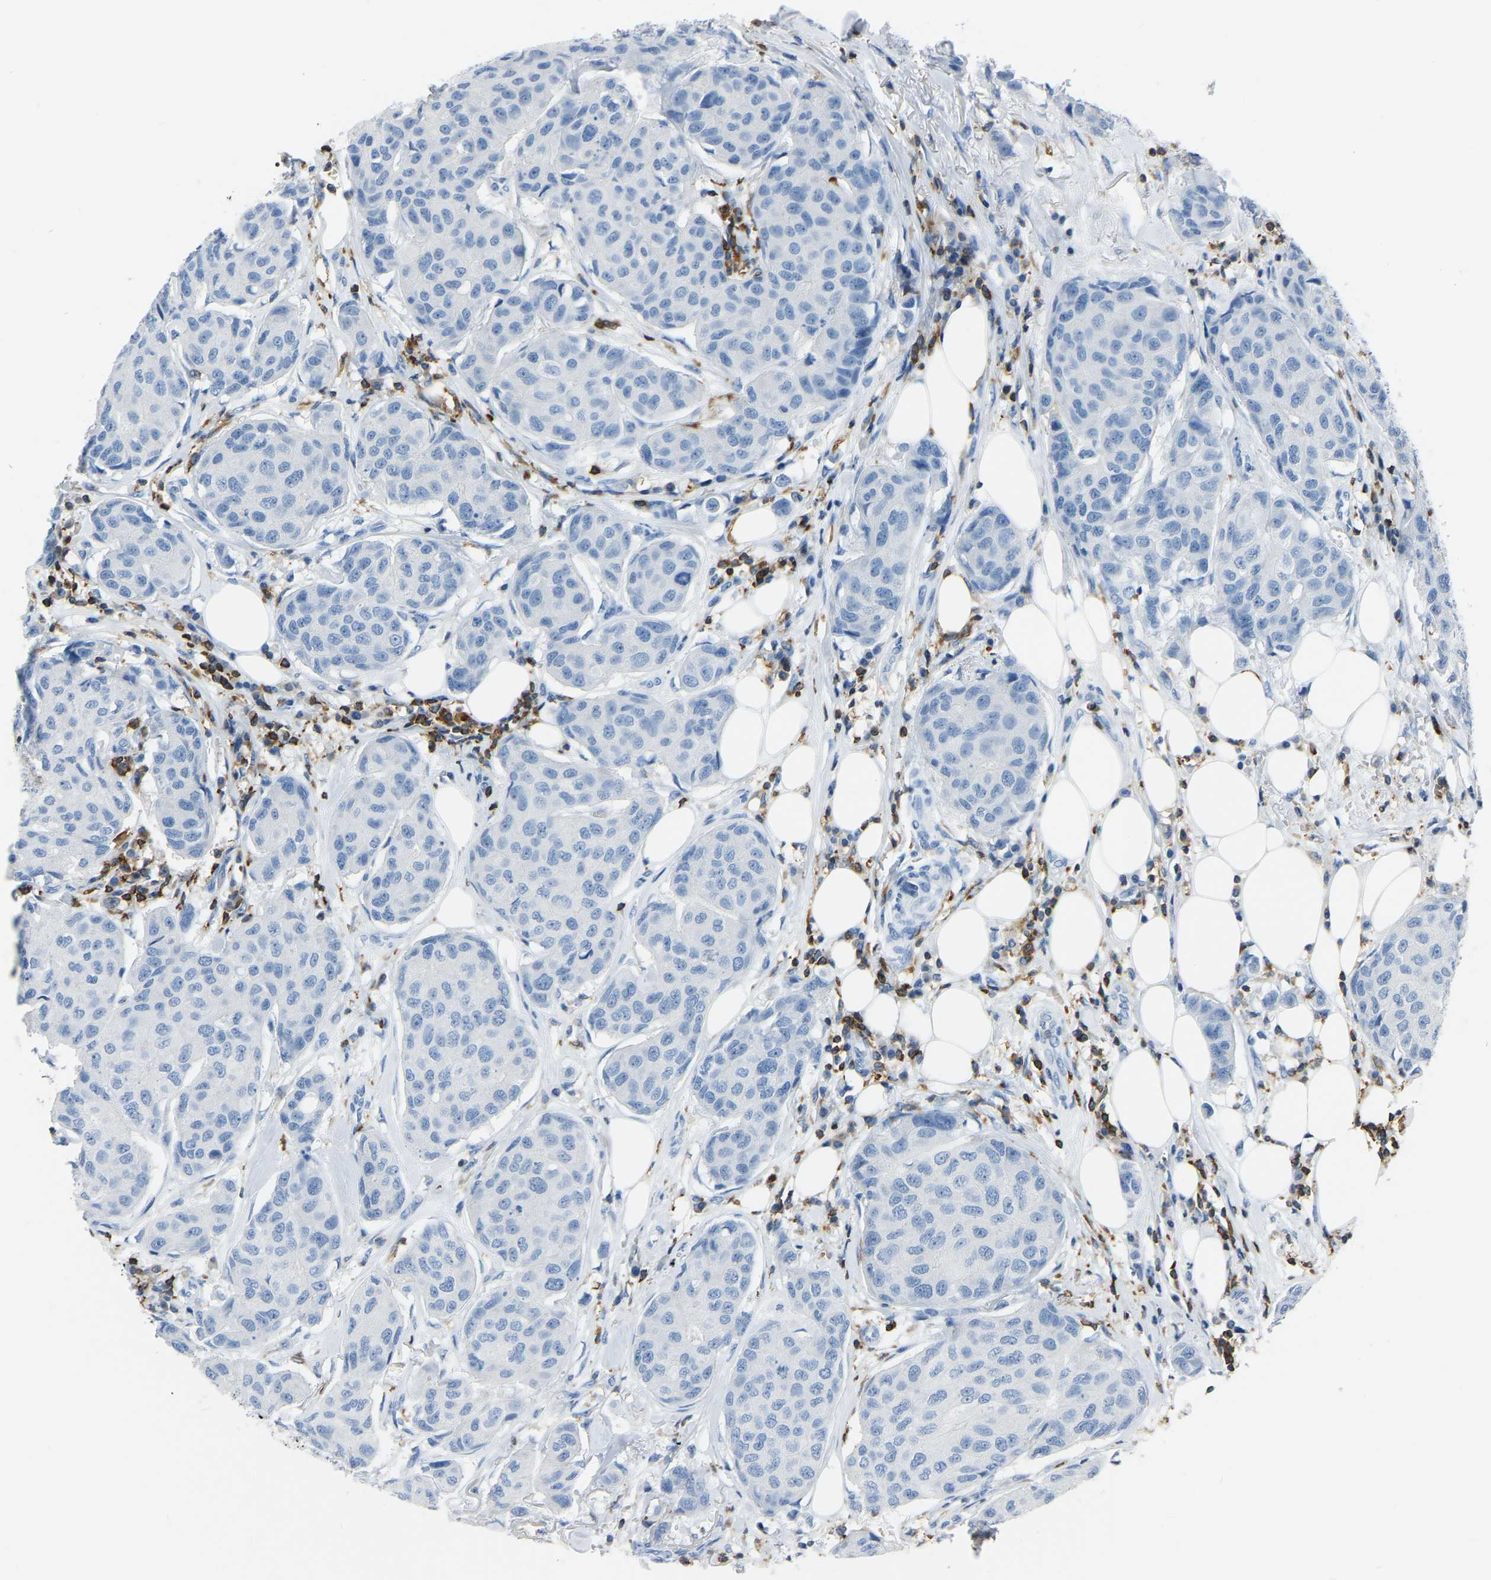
{"staining": {"intensity": "negative", "quantity": "none", "location": "none"}, "tissue": "breast cancer", "cell_type": "Tumor cells", "image_type": "cancer", "snomed": [{"axis": "morphology", "description": "Duct carcinoma"}, {"axis": "topography", "description": "Breast"}], "caption": "High power microscopy micrograph of an immunohistochemistry image of intraductal carcinoma (breast), revealing no significant positivity in tumor cells.", "gene": "ARHGAP45", "patient": {"sex": "female", "age": 80}}